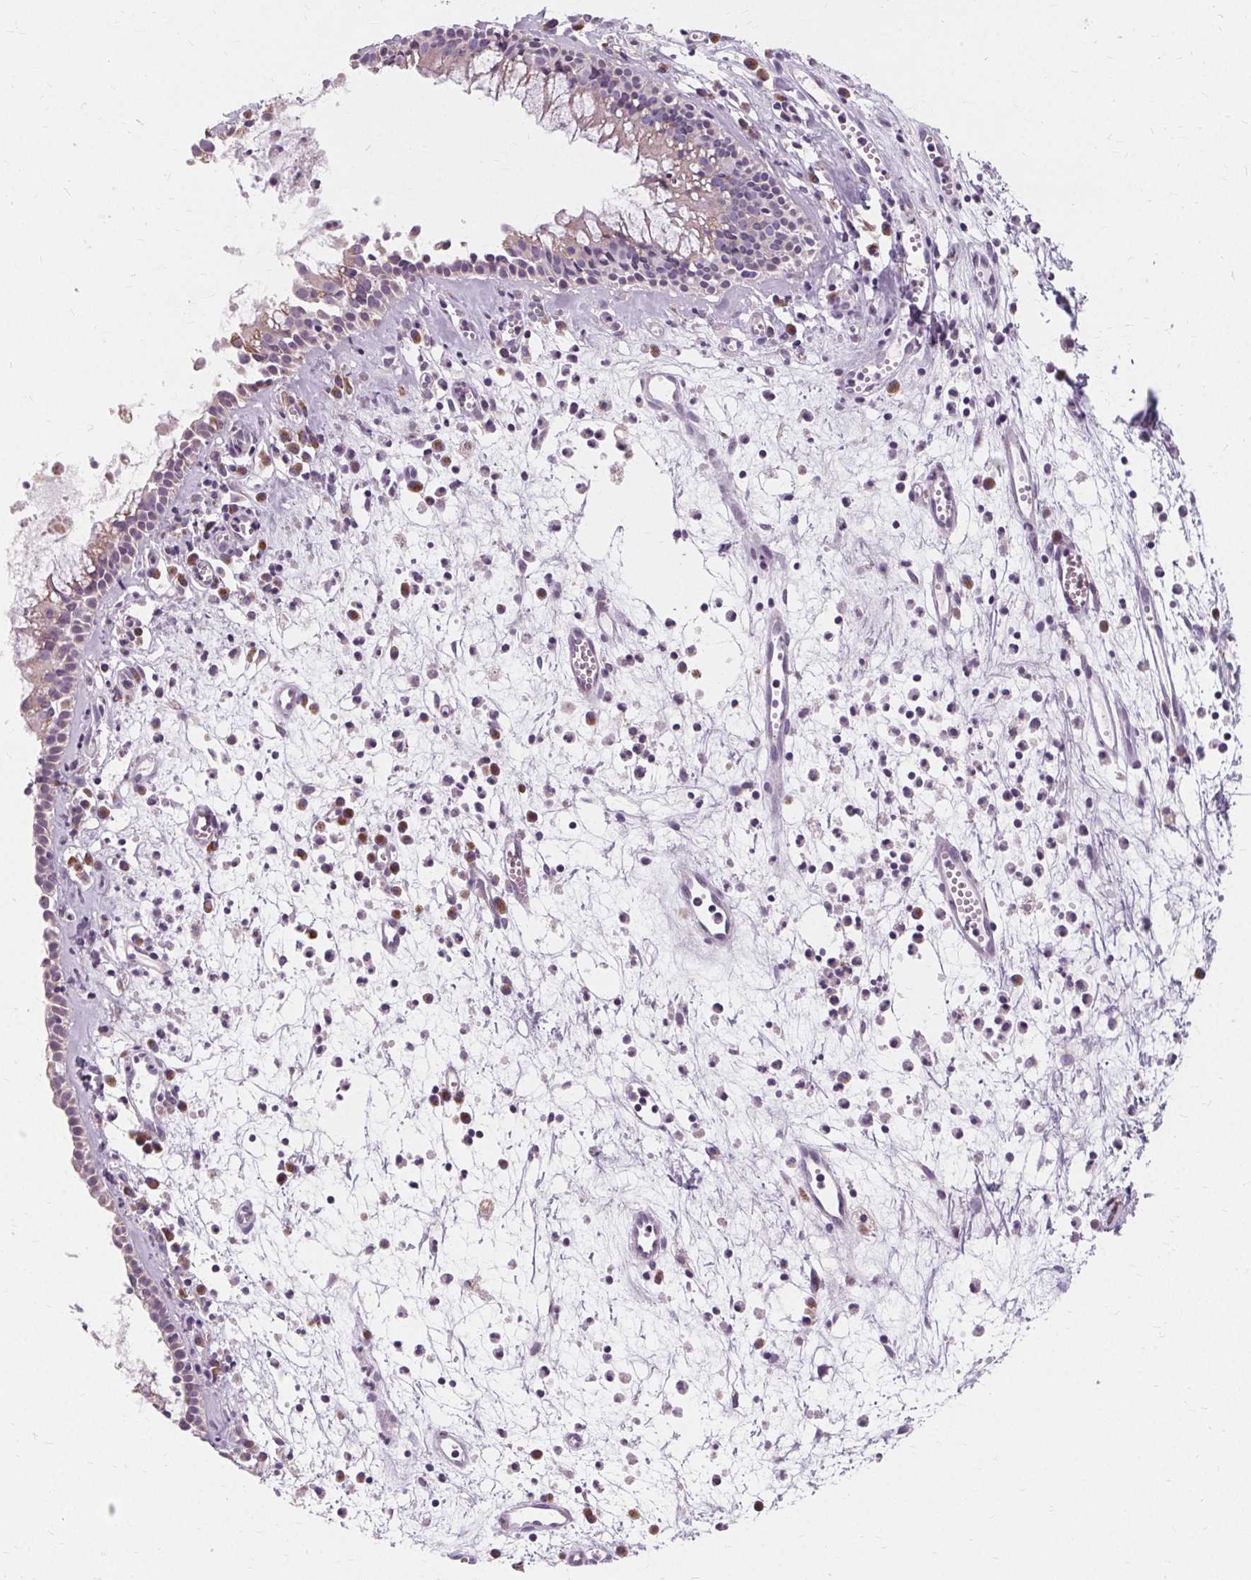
{"staining": {"intensity": "negative", "quantity": "none", "location": "none"}, "tissue": "nasopharynx", "cell_type": "Respiratory epithelial cells", "image_type": "normal", "snomed": [{"axis": "morphology", "description": "Normal tissue, NOS"}, {"axis": "topography", "description": "Nasopharynx"}], "caption": "Immunohistochemistry (IHC) micrograph of benign human nasopharynx stained for a protein (brown), which exhibits no positivity in respiratory epithelial cells. (Brightfield microscopy of DAB immunohistochemistry (IHC) at high magnification).", "gene": "FCRL3", "patient": {"sex": "female", "age": 52}}